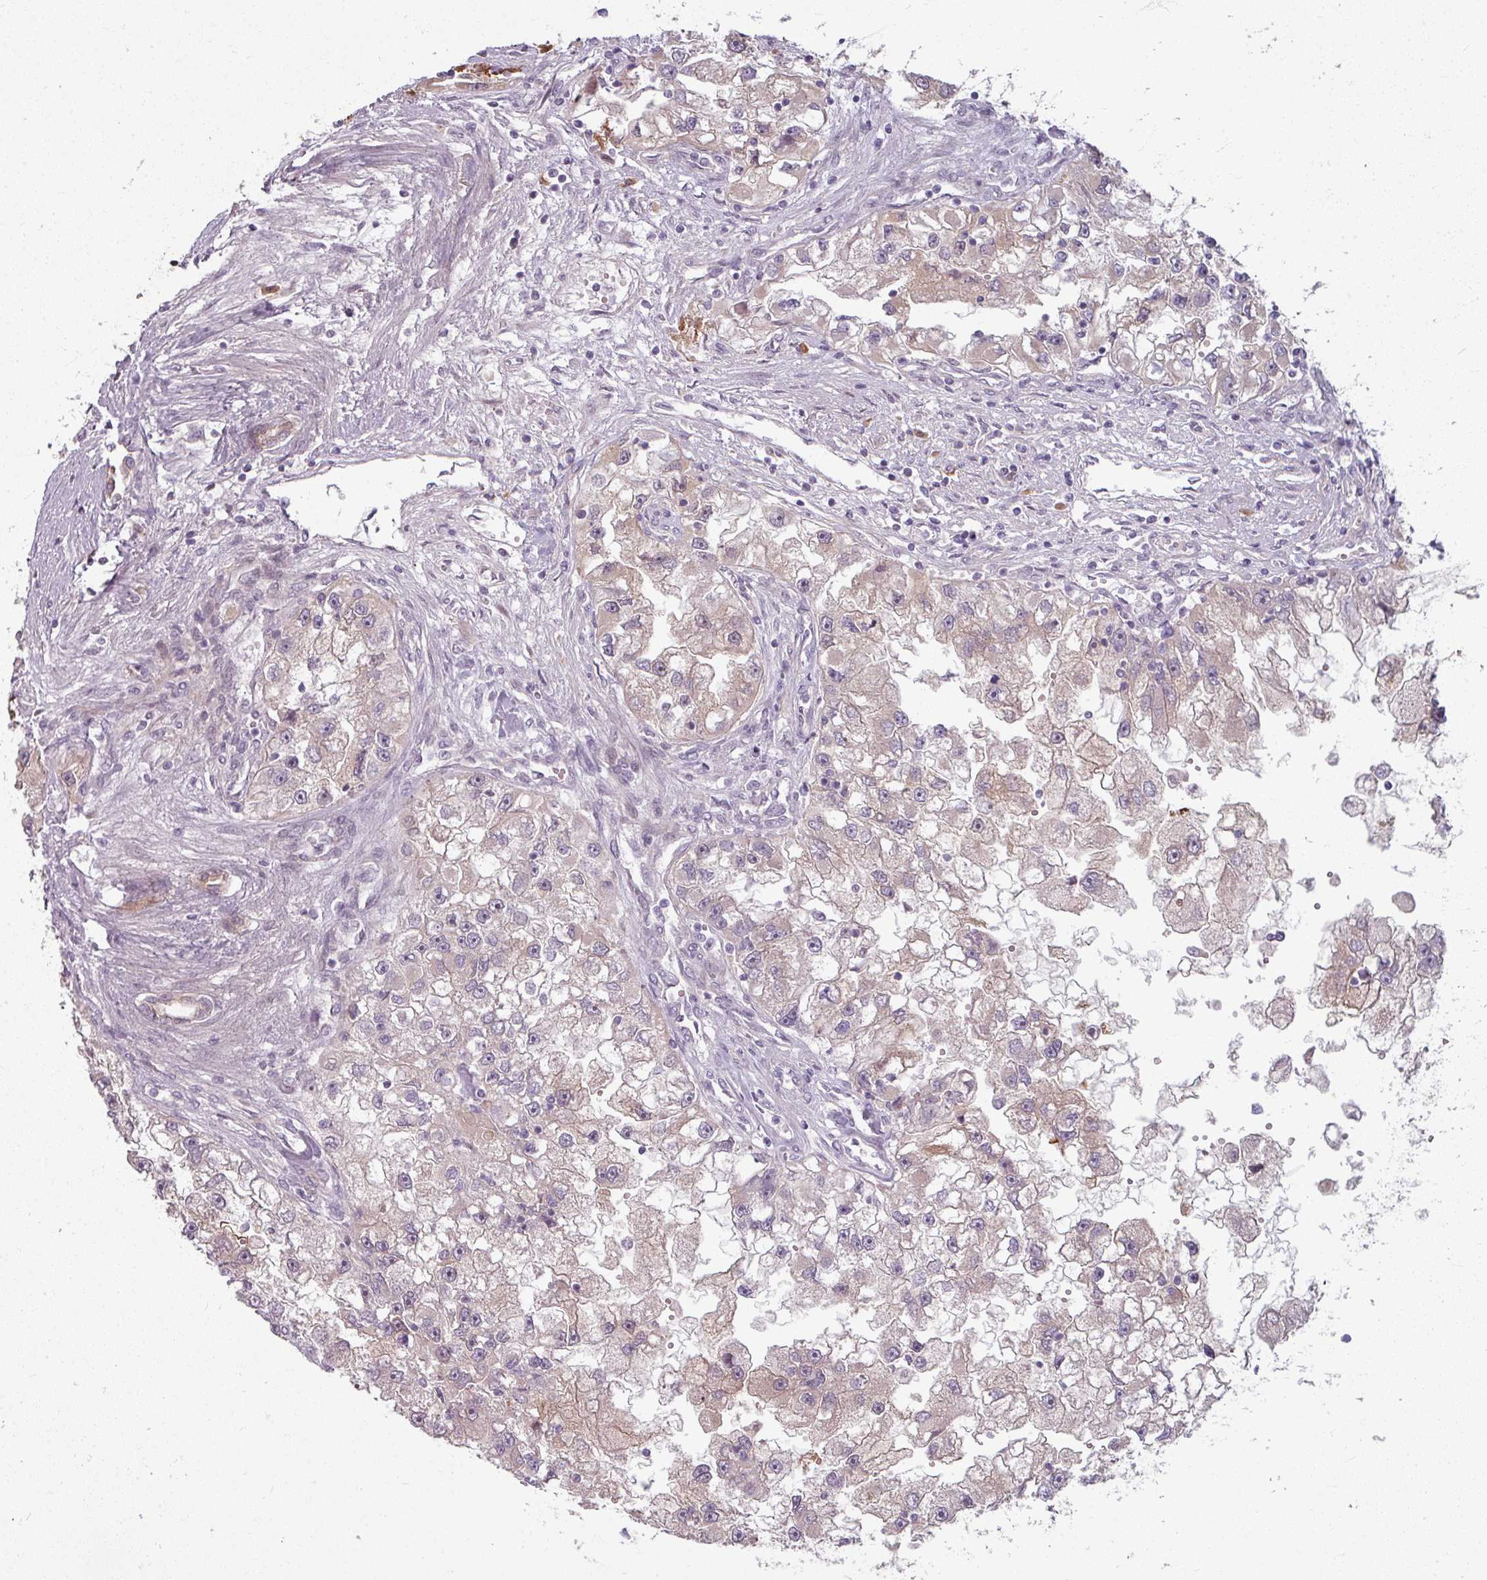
{"staining": {"intensity": "weak", "quantity": "25%-75%", "location": "cytoplasmic/membranous"}, "tissue": "renal cancer", "cell_type": "Tumor cells", "image_type": "cancer", "snomed": [{"axis": "morphology", "description": "Adenocarcinoma, NOS"}, {"axis": "topography", "description": "Kidney"}], "caption": "Protein analysis of renal cancer (adenocarcinoma) tissue shows weak cytoplasmic/membranous expression in approximately 25%-75% of tumor cells.", "gene": "KLC3", "patient": {"sex": "male", "age": 63}}